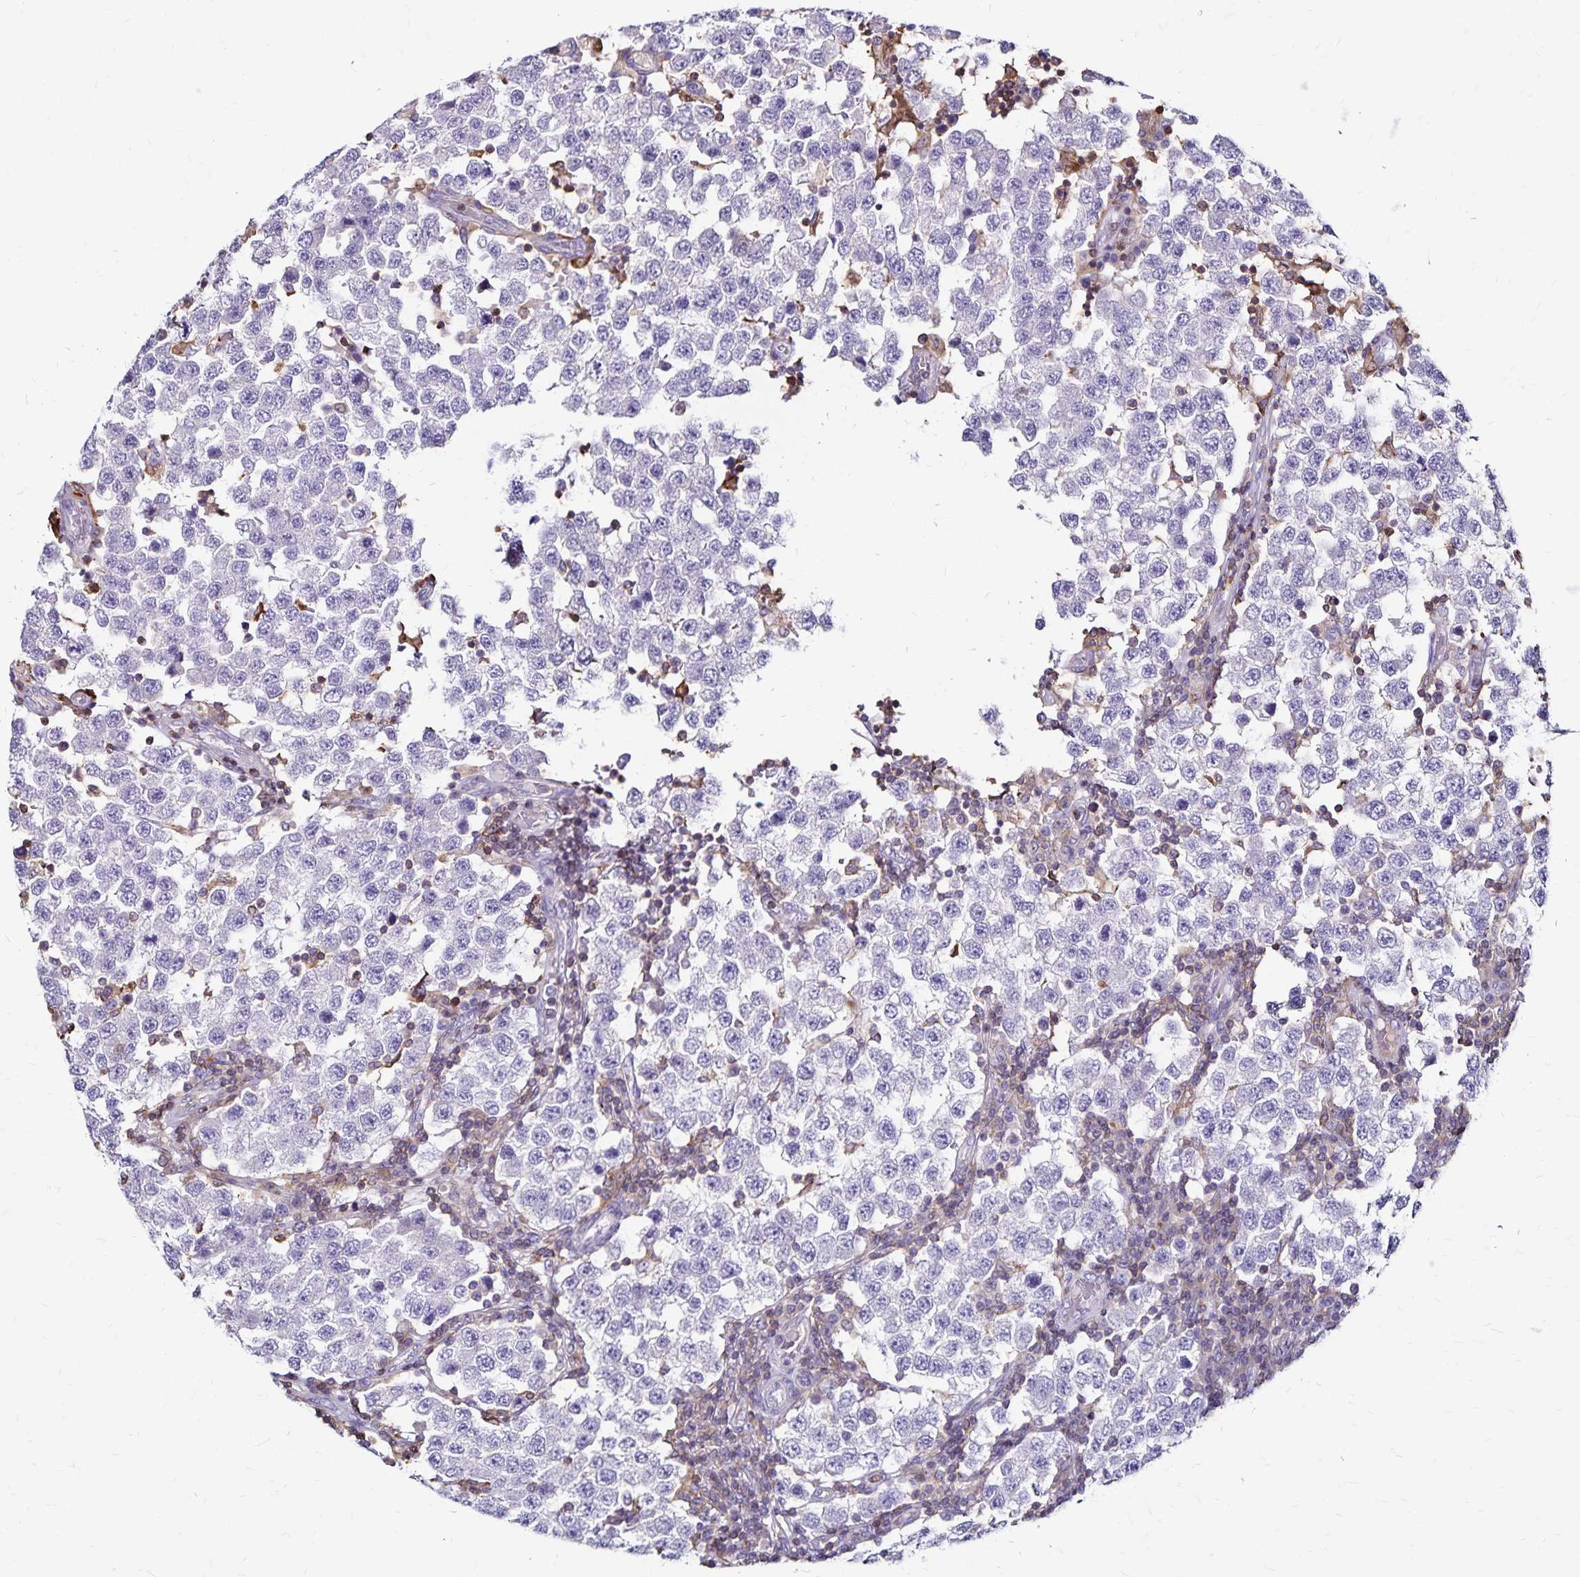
{"staining": {"intensity": "negative", "quantity": "none", "location": "none"}, "tissue": "testis cancer", "cell_type": "Tumor cells", "image_type": "cancer", "snomed": [{"axis": "morphology", "description": "Seminoma, NOS"}, {"axis": "topography", "description": "Testis"}], "caption": "Immunohistochemistry histopathology image of human testis cancer stained for a protein (brown), which exhibits no staining in tumor cells.", "gene": "NAGPA", "patient": {"sex": "male", "age": 34}}